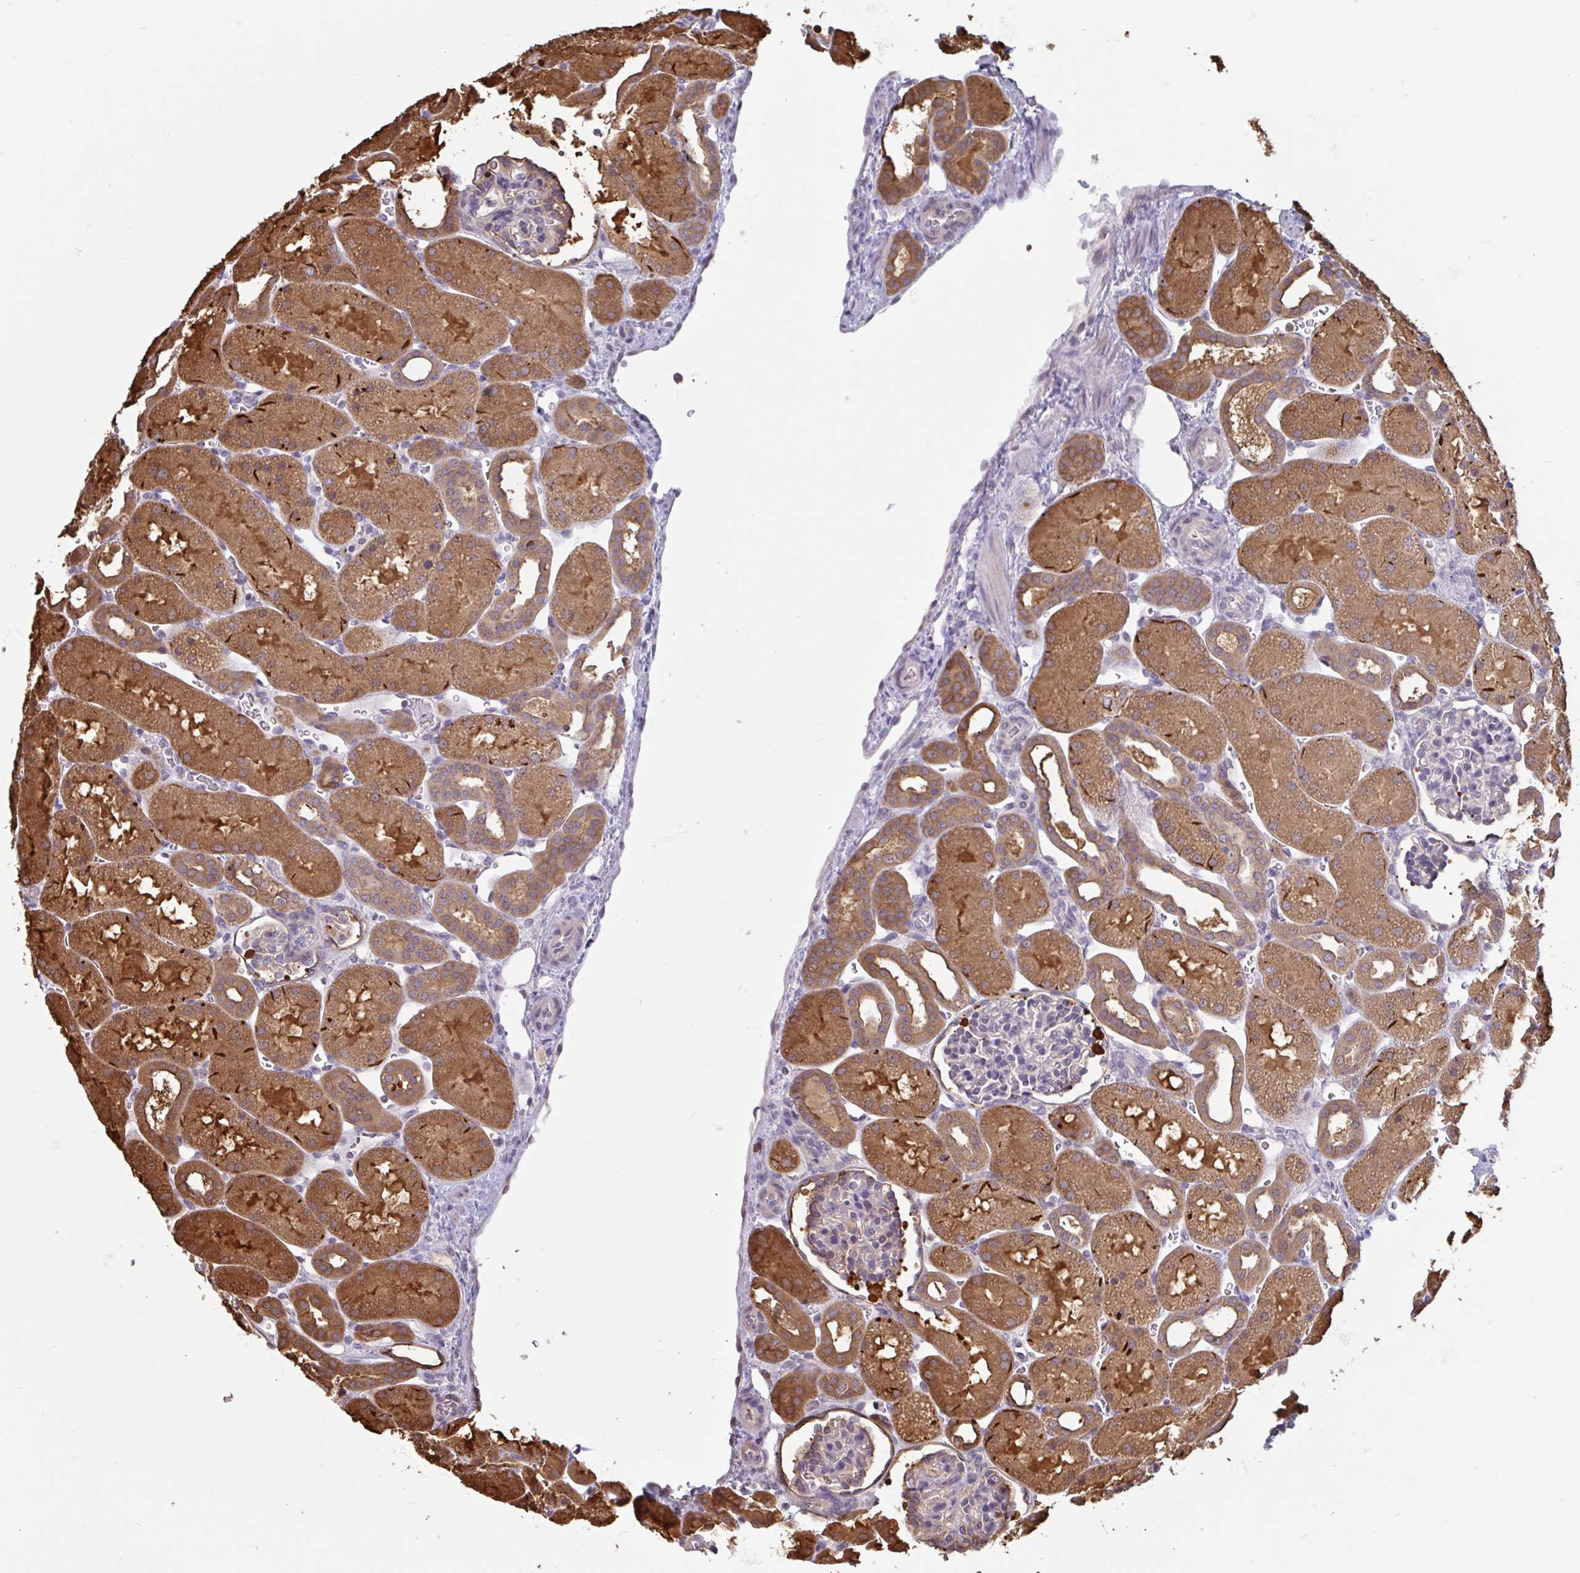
{"staining": {"intensity": "negative", "quantity": "none", "location": "none"}, "tissue": "kidney", "cell_type": "Cells in glomeruli", "image_type": "normal", "snomed": [{"axis": "morphology", "description": "Normal tissue, NOS"}, {"axis": "topography", "description": "Kidney"}], "caption": "This is an immunohistochemistry image of unremarkable kidney. There is no staining in cells in glomeruli.", "gene": "OTOP2", "patient": {"sex": "male", "age": 2}}